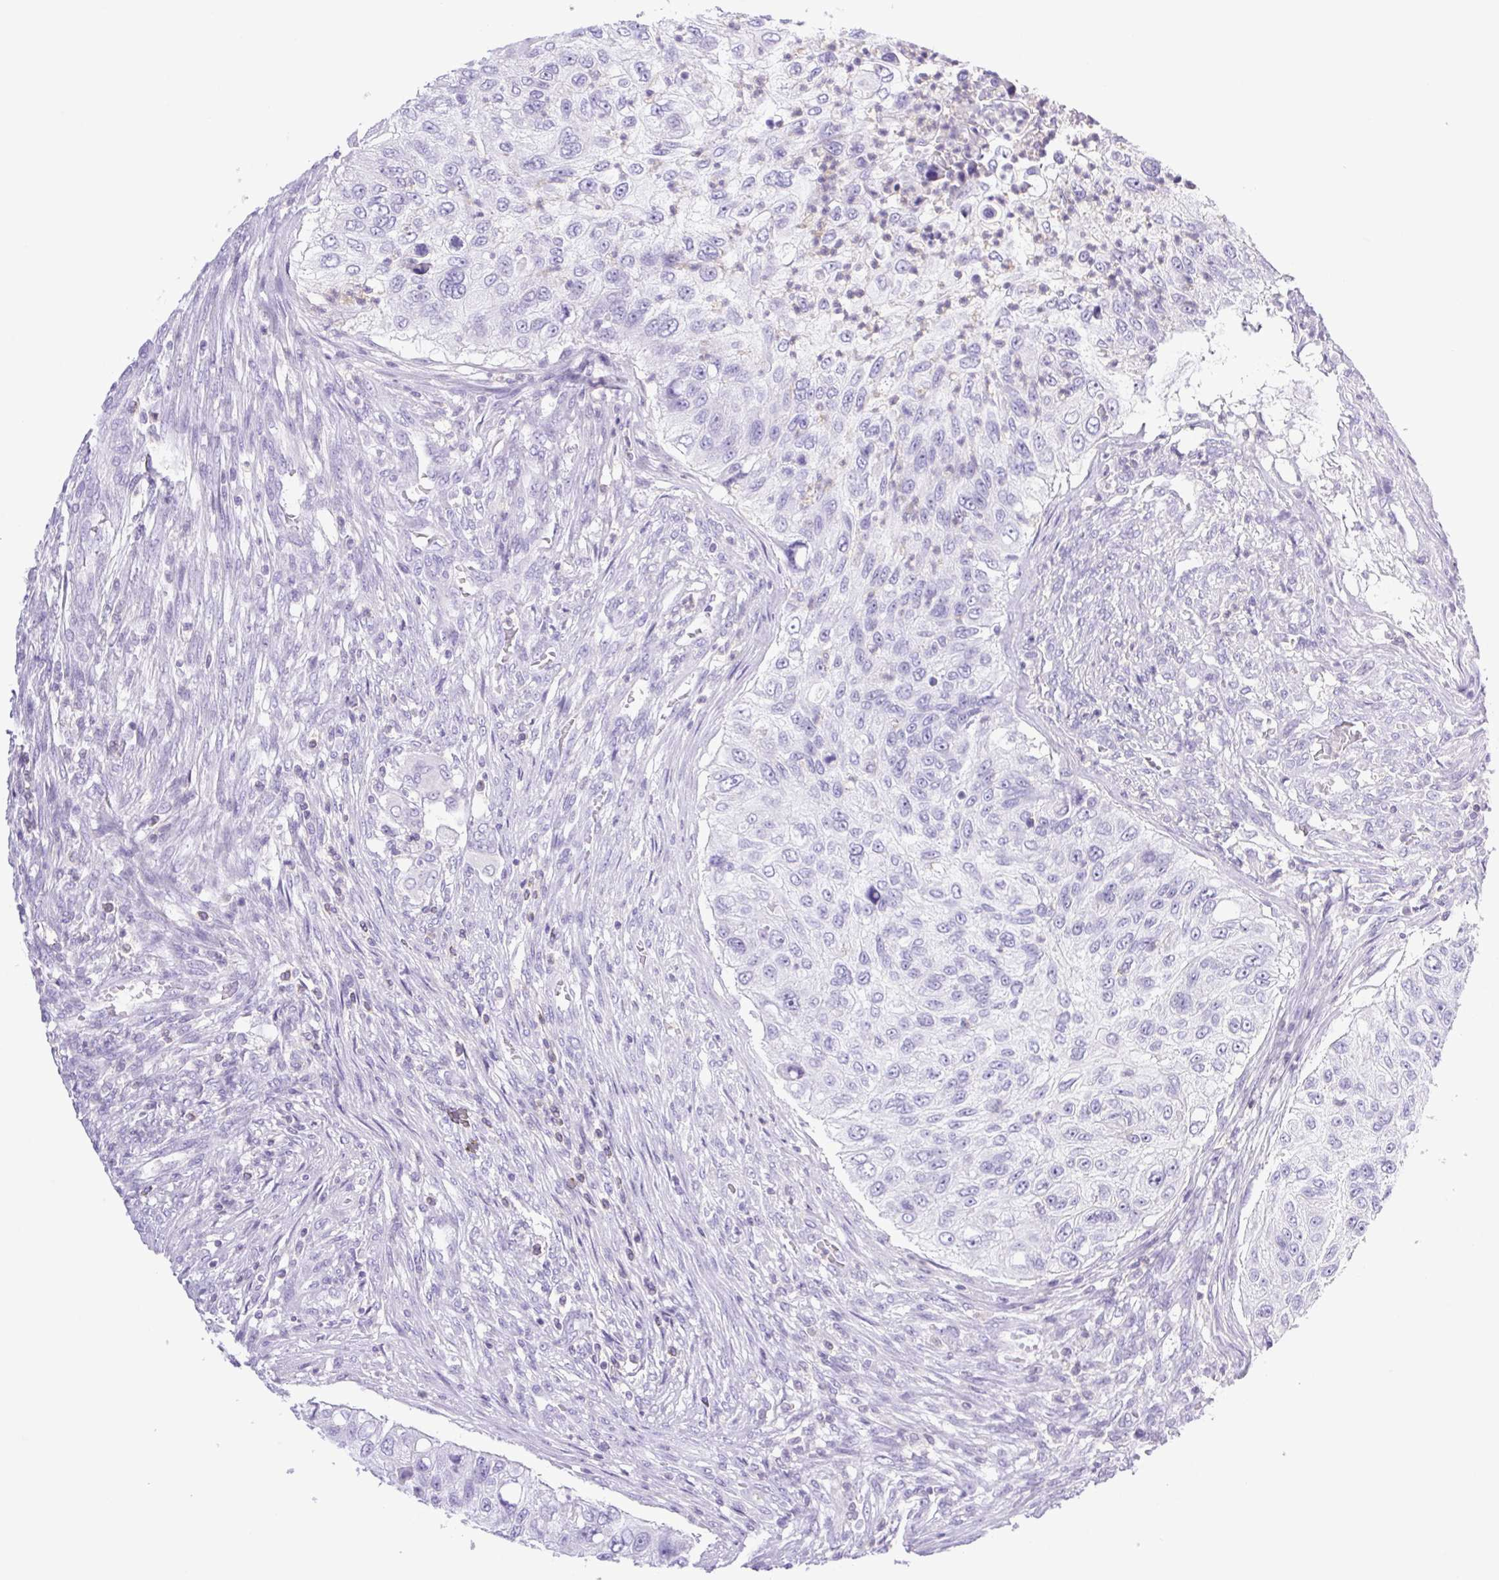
{"staining": {"intensity": "negative", "quantity": "none", "location": "none"}, "tissue": "urothelial cancer", "cell_type": "Tumor cells", "image_type": "cancer", "snomed": [{"axis": "morphology", "description": "Urothelial carcinoma, High grade"}, {"axis": "topography", "description": "Urinary bladder"}], "caption": "Tumor cells are negative for protein expression in human high-grade urothelial carcinoma. (IHC, brightfield microscopy, high magnification).", "gene": "SYNPR", "patient": {"sex": "female", "age": 60}}